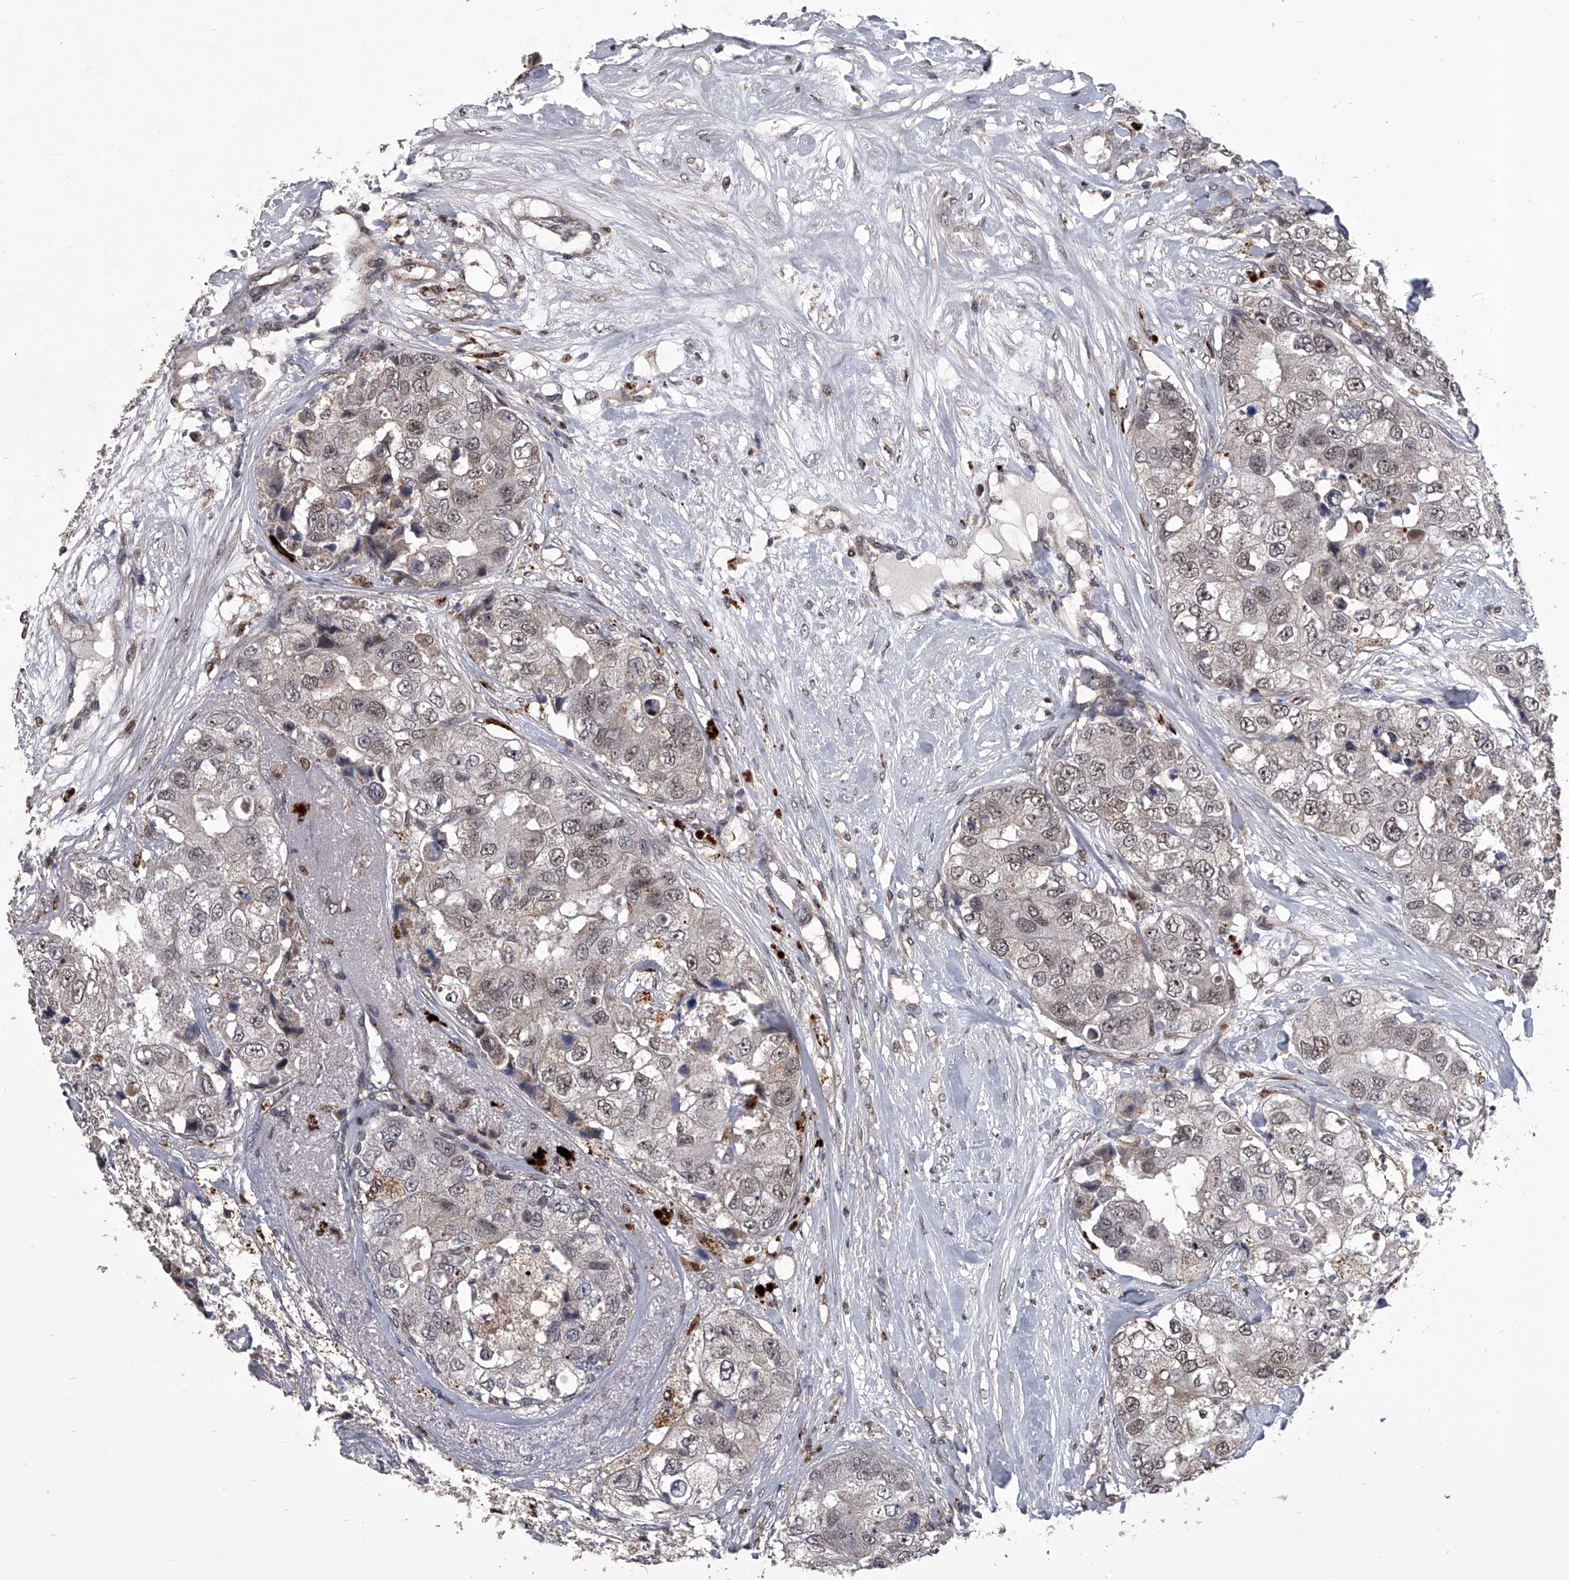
{"staining": {"intensity": "weak", "quantity": "25%-75%", "location": "nuclear"}, "tissue": "breast cancer", "cell_type": "Tumor cells", "image_type": "cancer", "snomed": [{"axis": "morphology", "description": "Duct carcinoma"}, {"axis": "topography", "description": "Breast"}], "caption": "Immunohistochemical staining of intraductal carcinoma (breast) exhibits low levels of weak nuclear protein staining in approximately 25%-75% of tumor cells.", "gene": "CMTR1", "patient": {"sex": "female", "age": 62}}